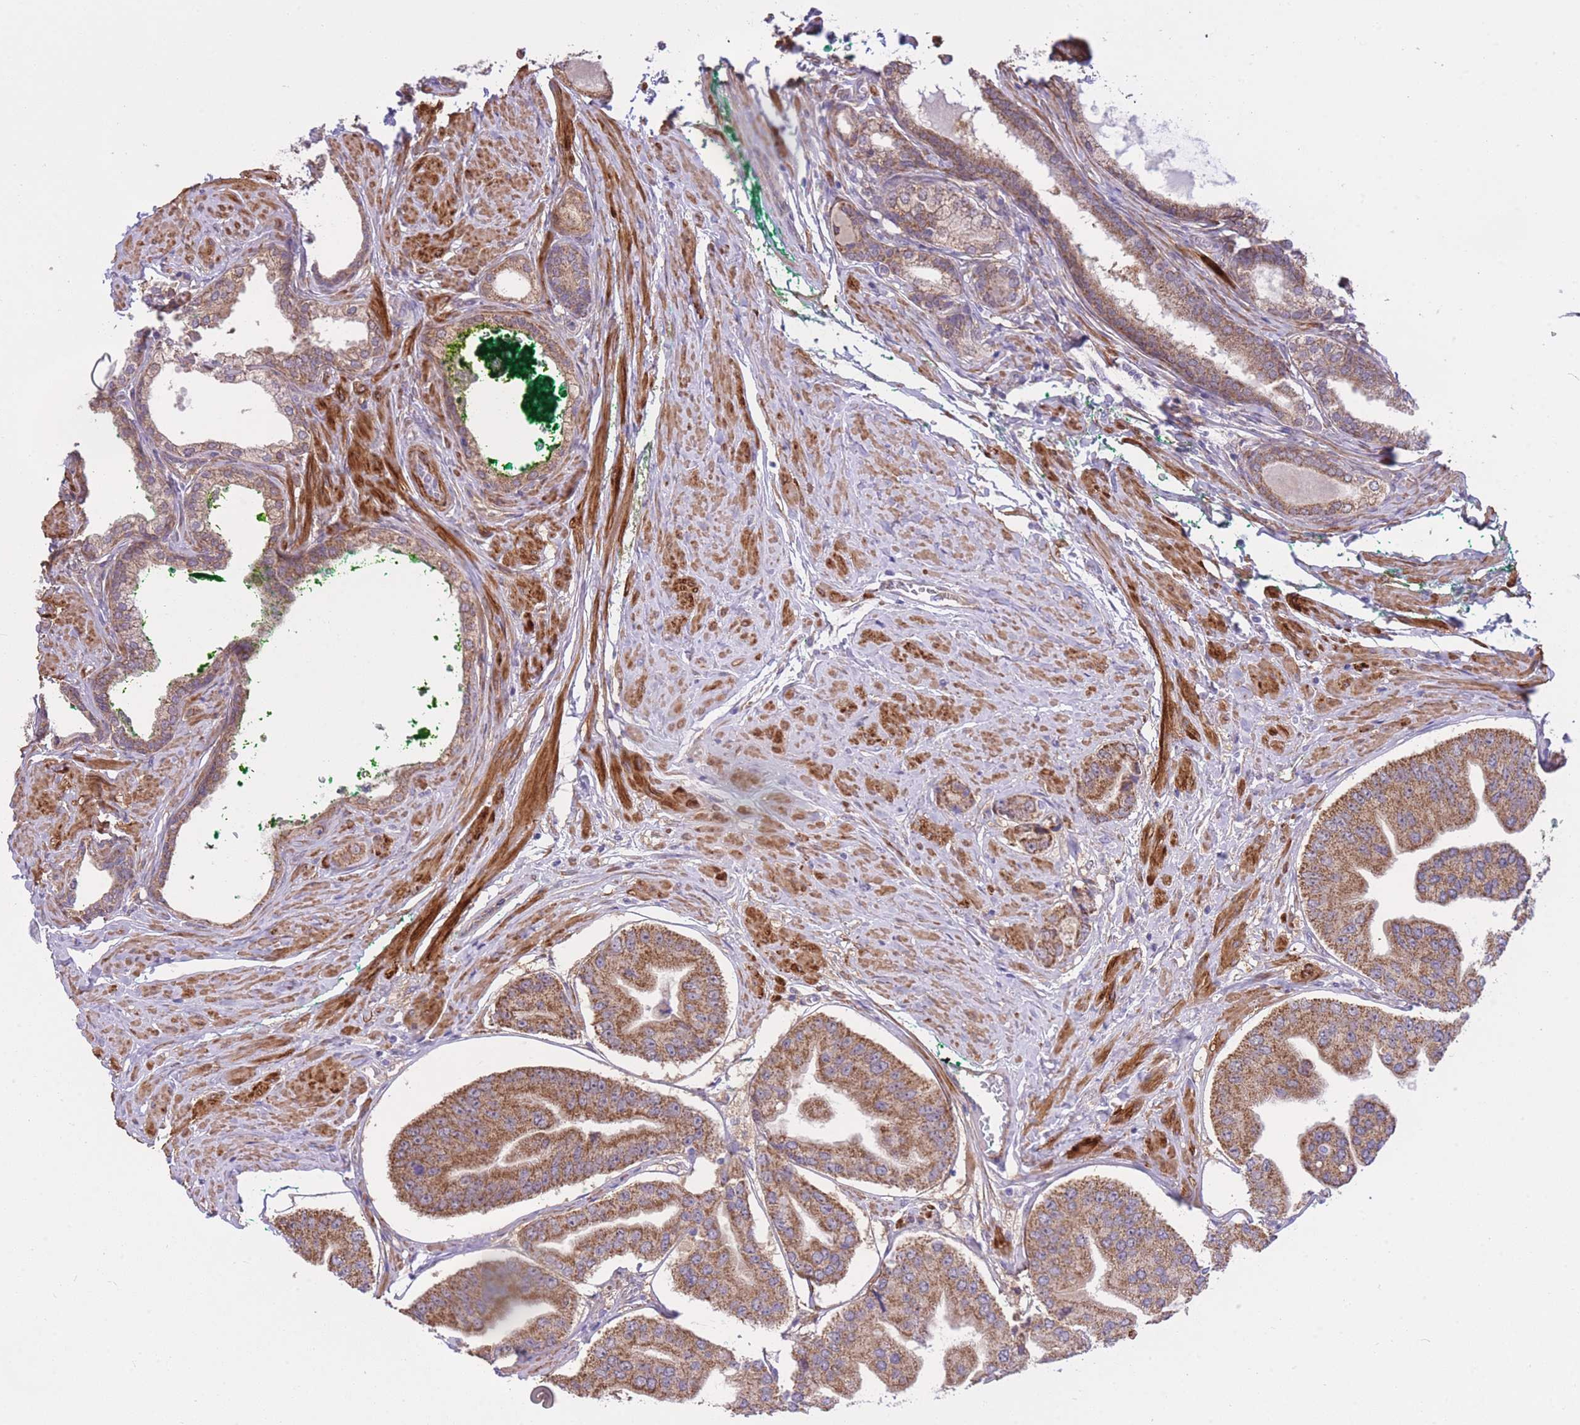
{"staining": {"intensity": "moderate", "quantity": ">75%", "location": "cytoplasmic/membranous"}, "tissue": "prostate cancer", "cell_type": "Tumor cells", "image_type": "cancer", "snomed": [{"axis": "morphology", "description": "Adenocarcinoma, High grade"}, {"axis": "topography", "description": "Prostate"}], "caption": "Prostate high-grade adenocarcinoma was stained to show a protein in brown. There is medium levels of moderate cytoplasmic/membranous positivity in approximately >75% of tumor cells.", "gene": "PGM1", "patient": {"sex": "male", "age": 63}}